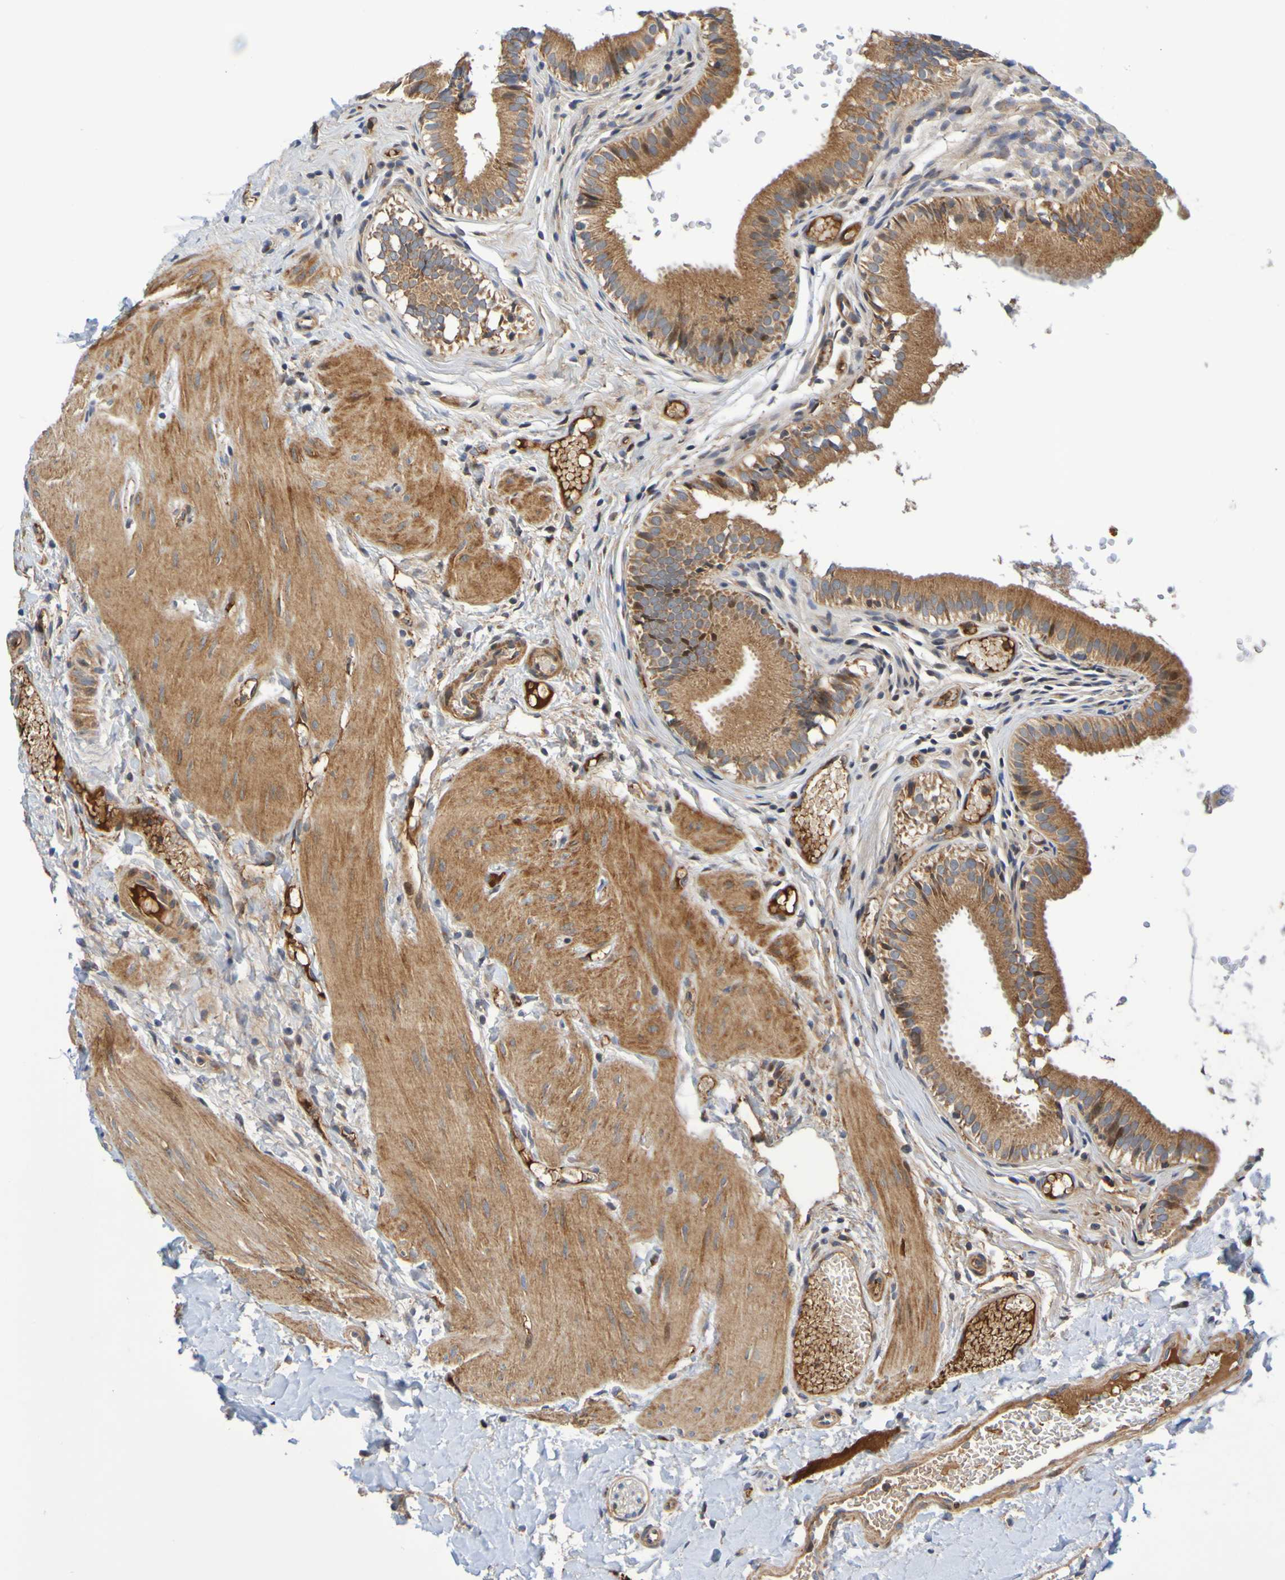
{"staining": {"intensity": "moderate", "quantity": ">75%", "location": "cytoplasmic/membranous"}, "tissue": "gallbladder", "cell_type": "Glandular cells", "image_type": "normal", "snomed": [{"axis": "morphology", "description": "Normal tissue, NOS"}, {"axis": "topography", "description": "Gallbladder"}], "caption": "High-magnification brightfield microscopy of normal gallbladder stained with DAB (brown) and counterstained with hematoxylin (blue). glandular cells exhibit moderate cytoplasmic/membranous positivity is identified in about>75% of cells. Immunohistochemistry (ihc) stains the protein of interest in brown and the nuclei are stained blue.", "gene": "CCDC51", "patient": {"sex": "female", "age": 26}}